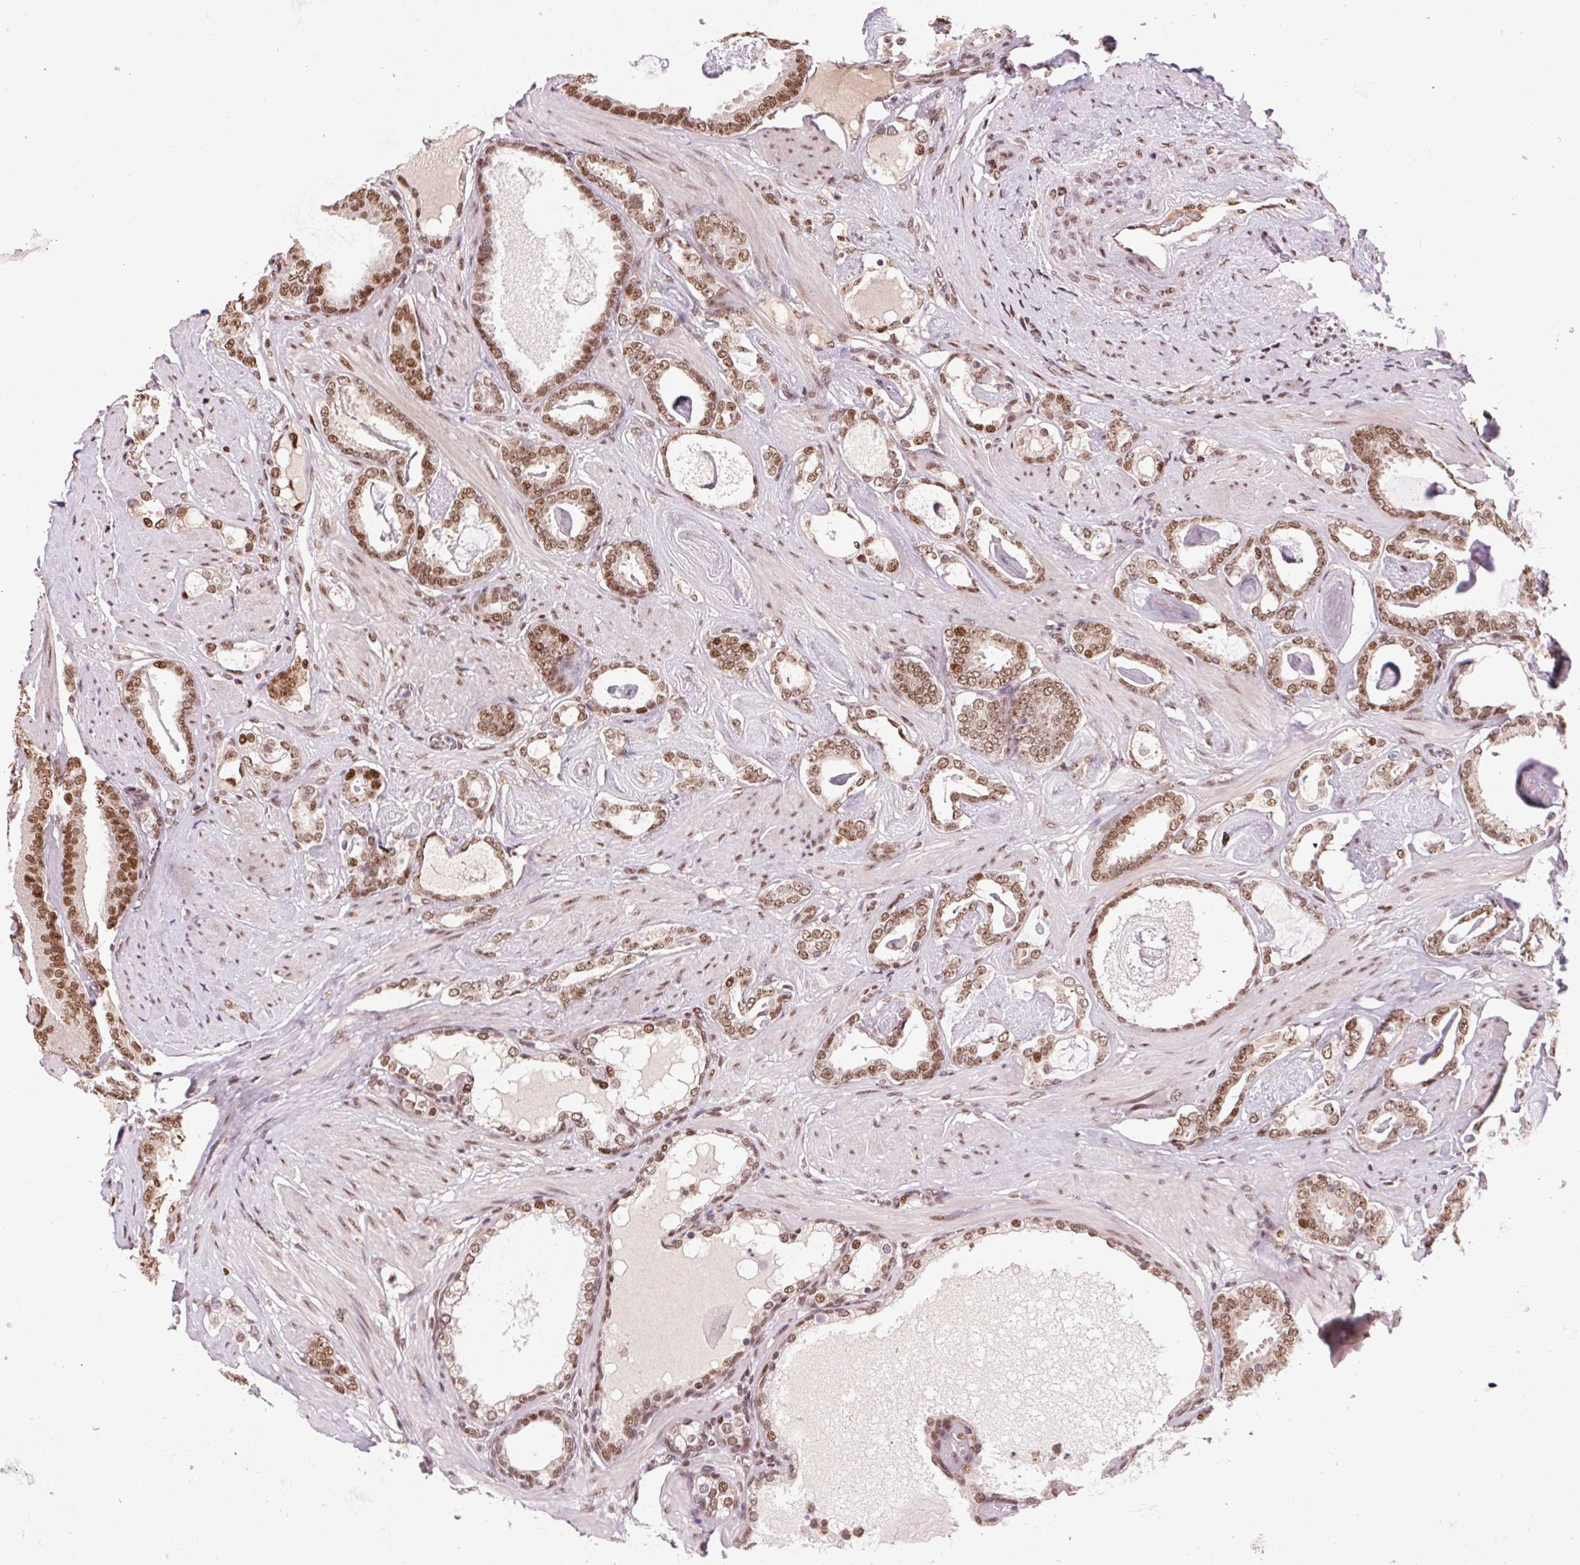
{"staining": {"intensity": "moderate", "quantity": ">75%", "location": "nuclear"}, "tissue": "prostate cancer", "cell_type": "Tumor cells", "image_type": "cancer", "snomed": [{"axis": "morphology", "description": "Adenocarcinoma, High grade"}, {"axis": "topography", "description": "Prostate"}], "caption": "Protein expression analysis of human adenocarcinoma (high-grade) (prostate) reveals moderate nuclear staining in approximately >75% of tumor cells.", "gene": "RAD23A", "patient": {"sex": "male", "age": 63}}